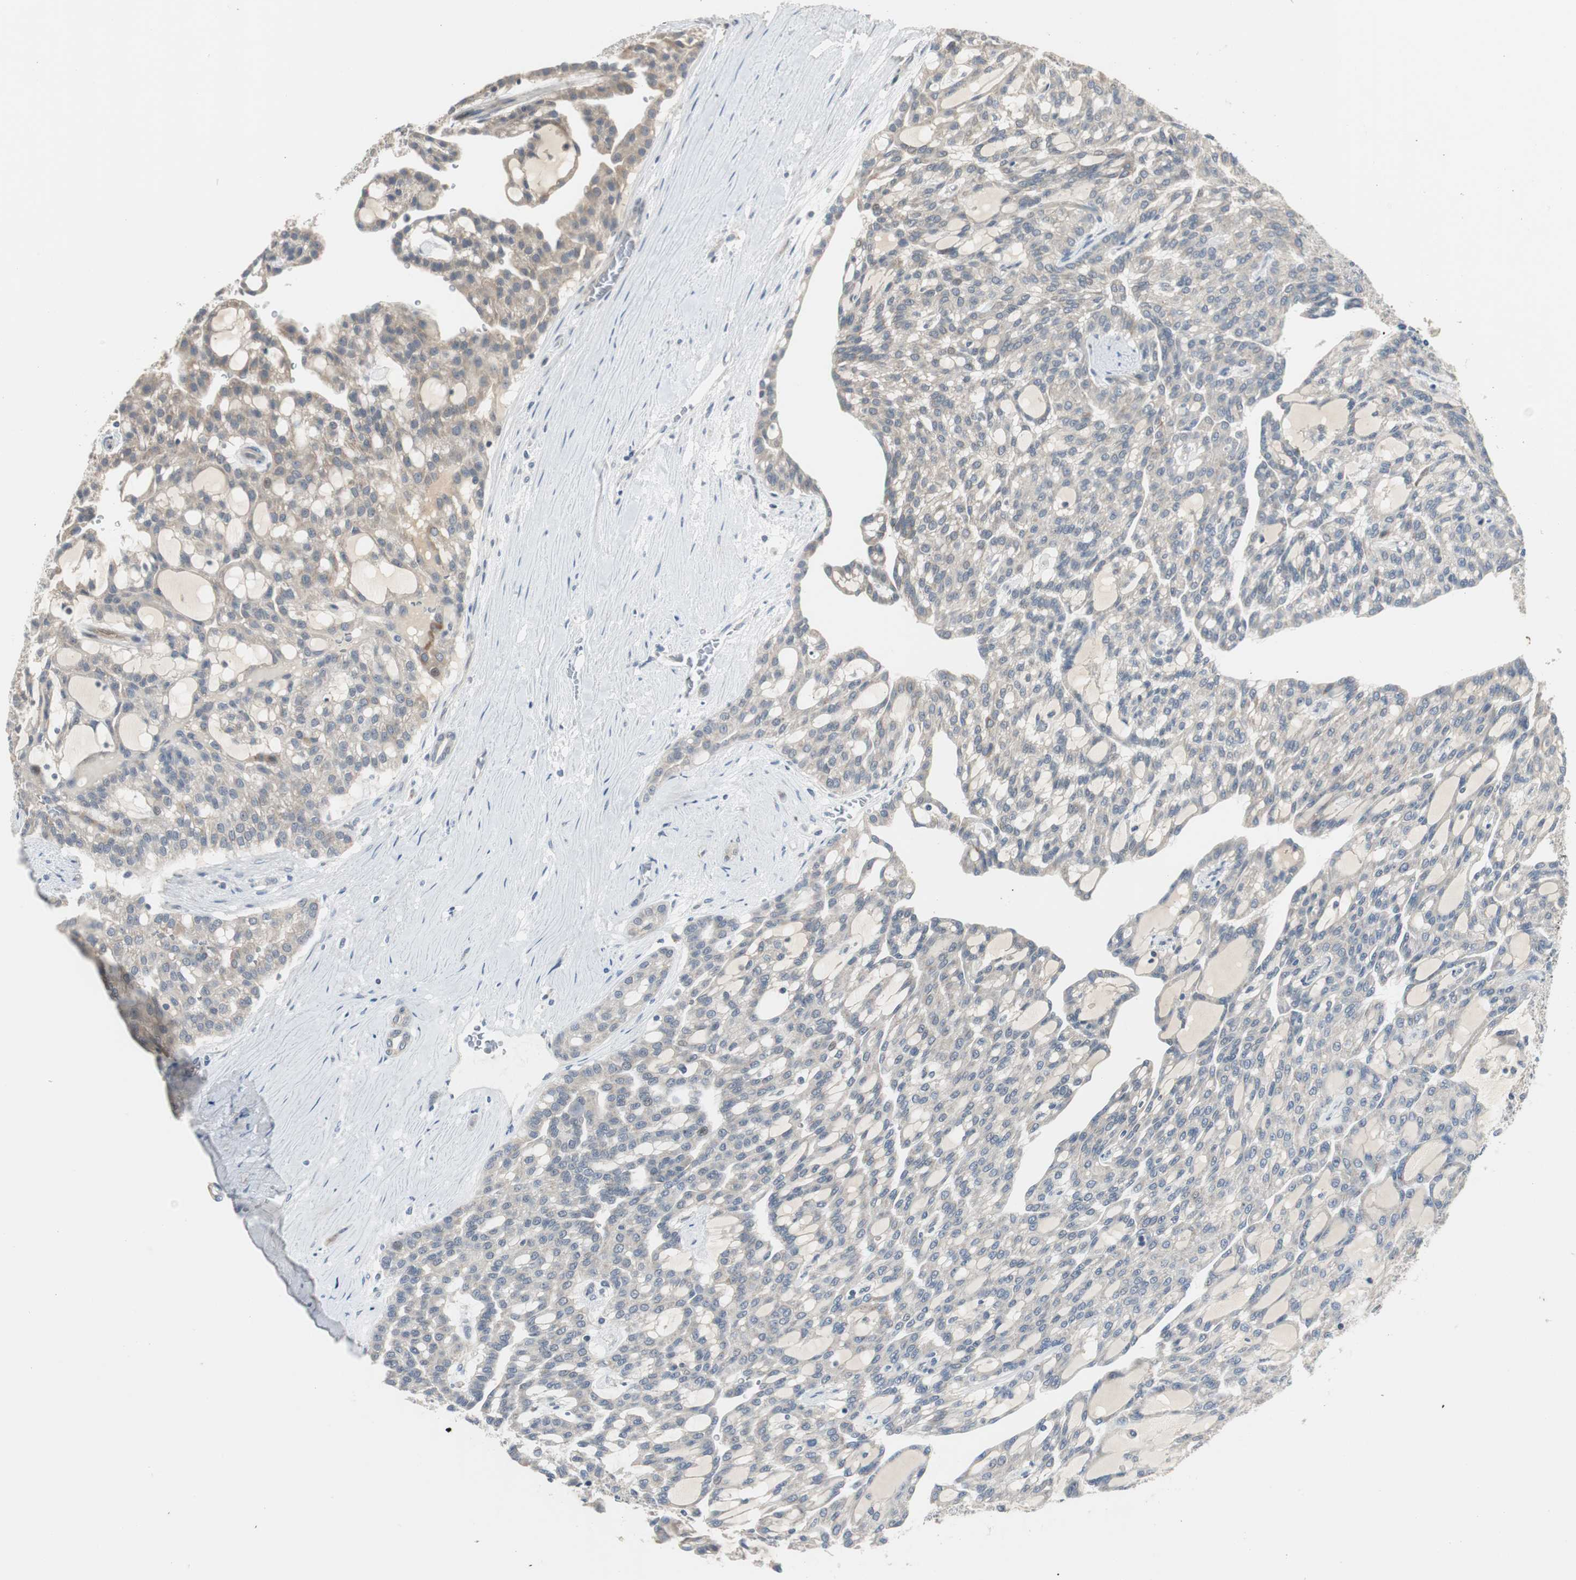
{"staining": {"intensity": "weak", "quantity": "25%-75%", "location": "cytoplasmic/membranous"}, "tissue": "renal cancer", "cell_type": "Tumor cells", "image_type": "cancer", "snomed": [{"axis": "morphology", "description": "Adenocarcinoma, NOS"}, {"axis": "topography", "description": "Kidney"}], "caption": "Adenocarcinoma (renal) was stained to show a protein in brown. There is low levels of weak cytoplasmic/membranous positivity in about 25%-75% of tumor cells. The staining was performed using DAB (3,3'-diaminobenzidine) to visualize the protein expression in brown, while the nuclei were stained in blue with hematoxylin (Magnification: 20x).", "gene": "MYT1", "patient": {"sex": "male", "age": 63}}